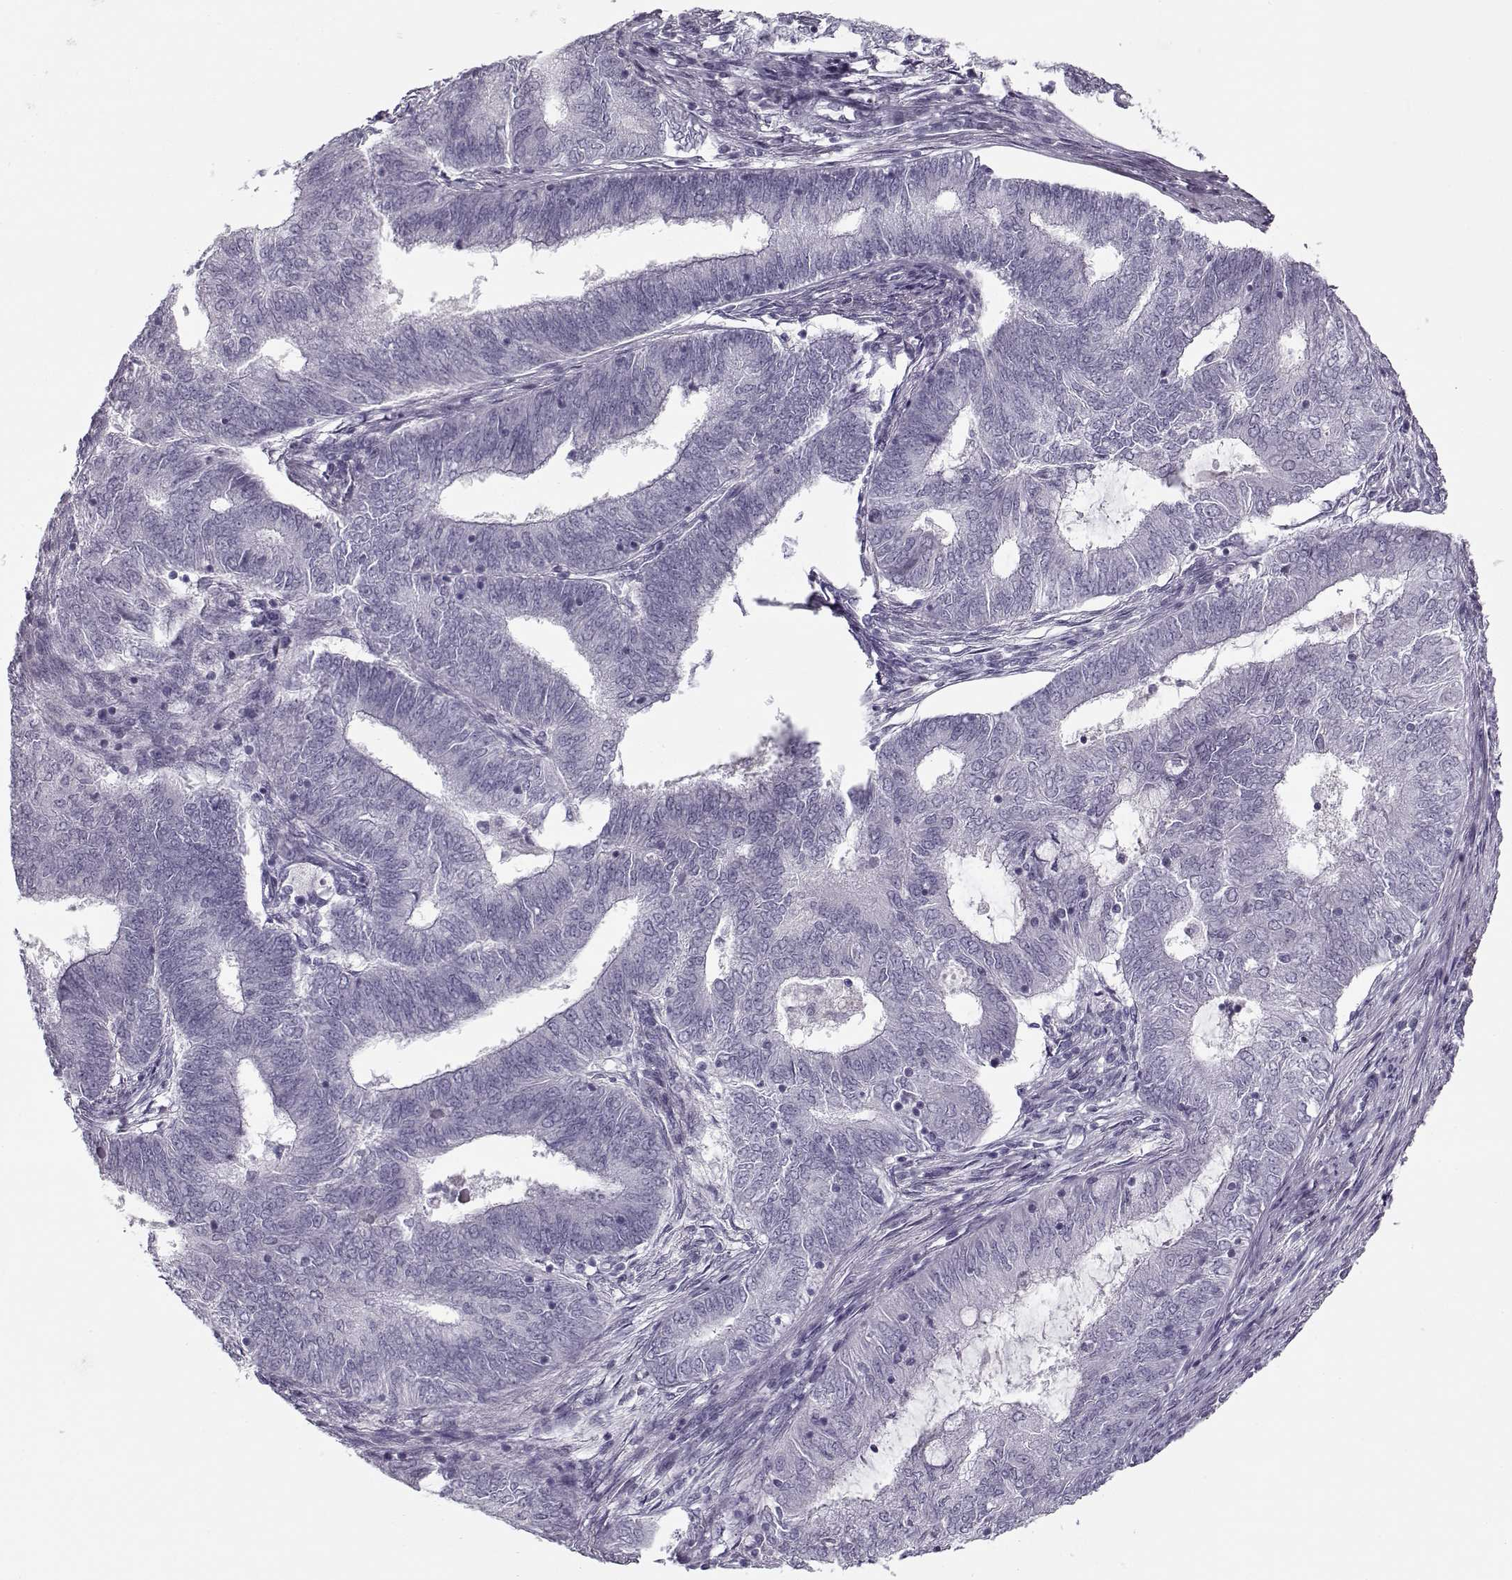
{"staining": {"intensity": "negative", "quantity": "none", "location": "none"}, "tissue": "endometrial cancer", "cell_type": "Tumor cells", "image_type": "cancer", "snomed": [{"axis": "morphology", "description": "Adenocarcinoma, NOS"}, {"axis": "topography", "description": "Endometrium"}], "caption": "IHC image of adenocarcinoma (endometrial) stained for a protein (brown), which exhibits no staining in tumor cells. (DAB (3,3'-diaminobenzidine) IHC with hematoxylin counter stain).", "gene": "PNMT", "patient": {"sex": "female", "age": 62}}